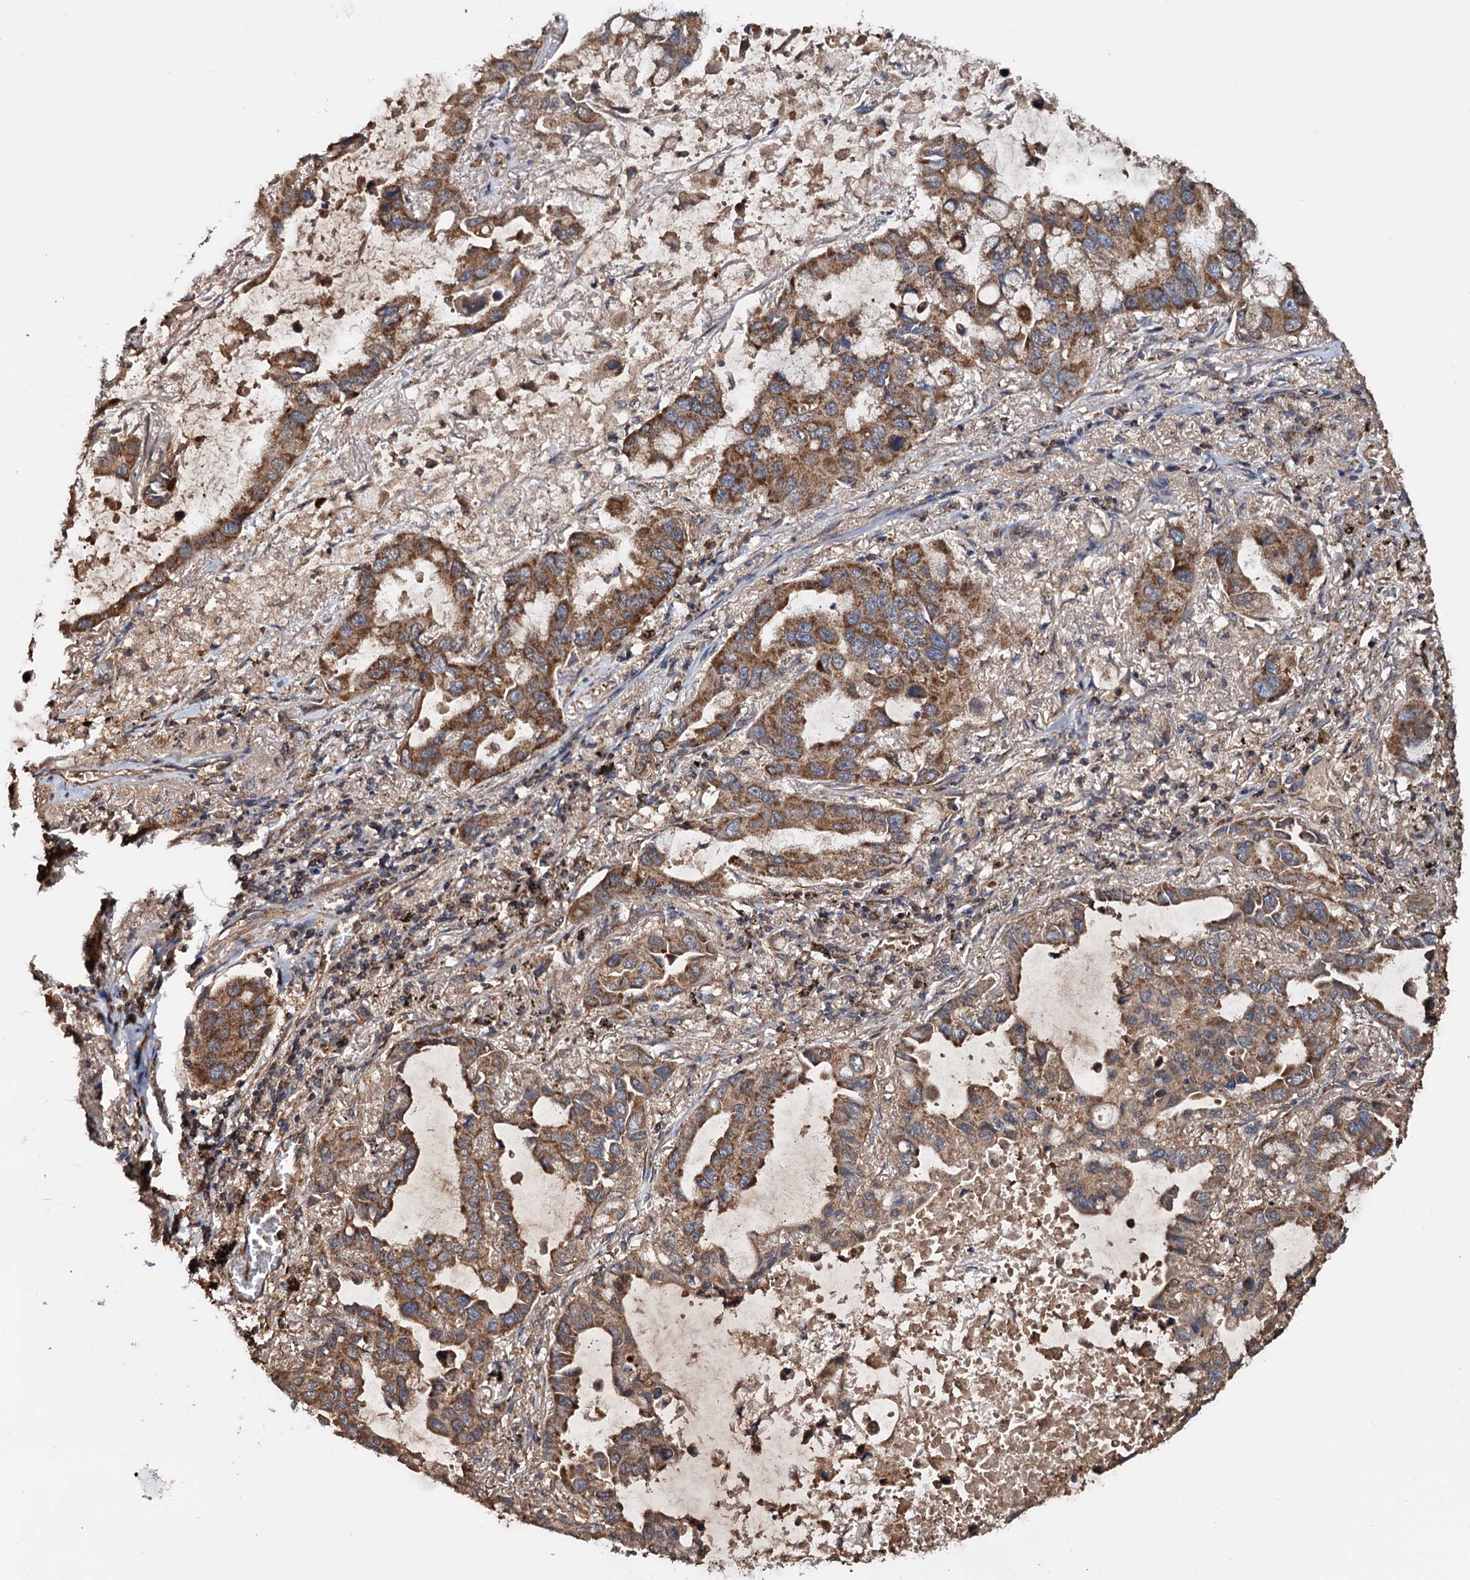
{"staining": {"intensity": "moderate", "quantity": ">75%", "location": "cytoplasmic/membranous"}, "tissue": "lung cancer", "cell_type": "Tumor cells", "image_type": "cancer", "snomed": [{"axis": "morphology", "description": "Adenocarcinoma, NOS"}, {"axis": "topography", "description": "Lung"}], "caption": "Protein expression analysis of human lung cancer reveals moderate cytoplasmic/membranous staining in approximately >75% of tumor cells. (DAB (3,3'-diaminobenzidine) IHC with brightfield microscopy, high magnification).", "gene": "MRPL42", "patient": {"sex": "male", "age": 64}}